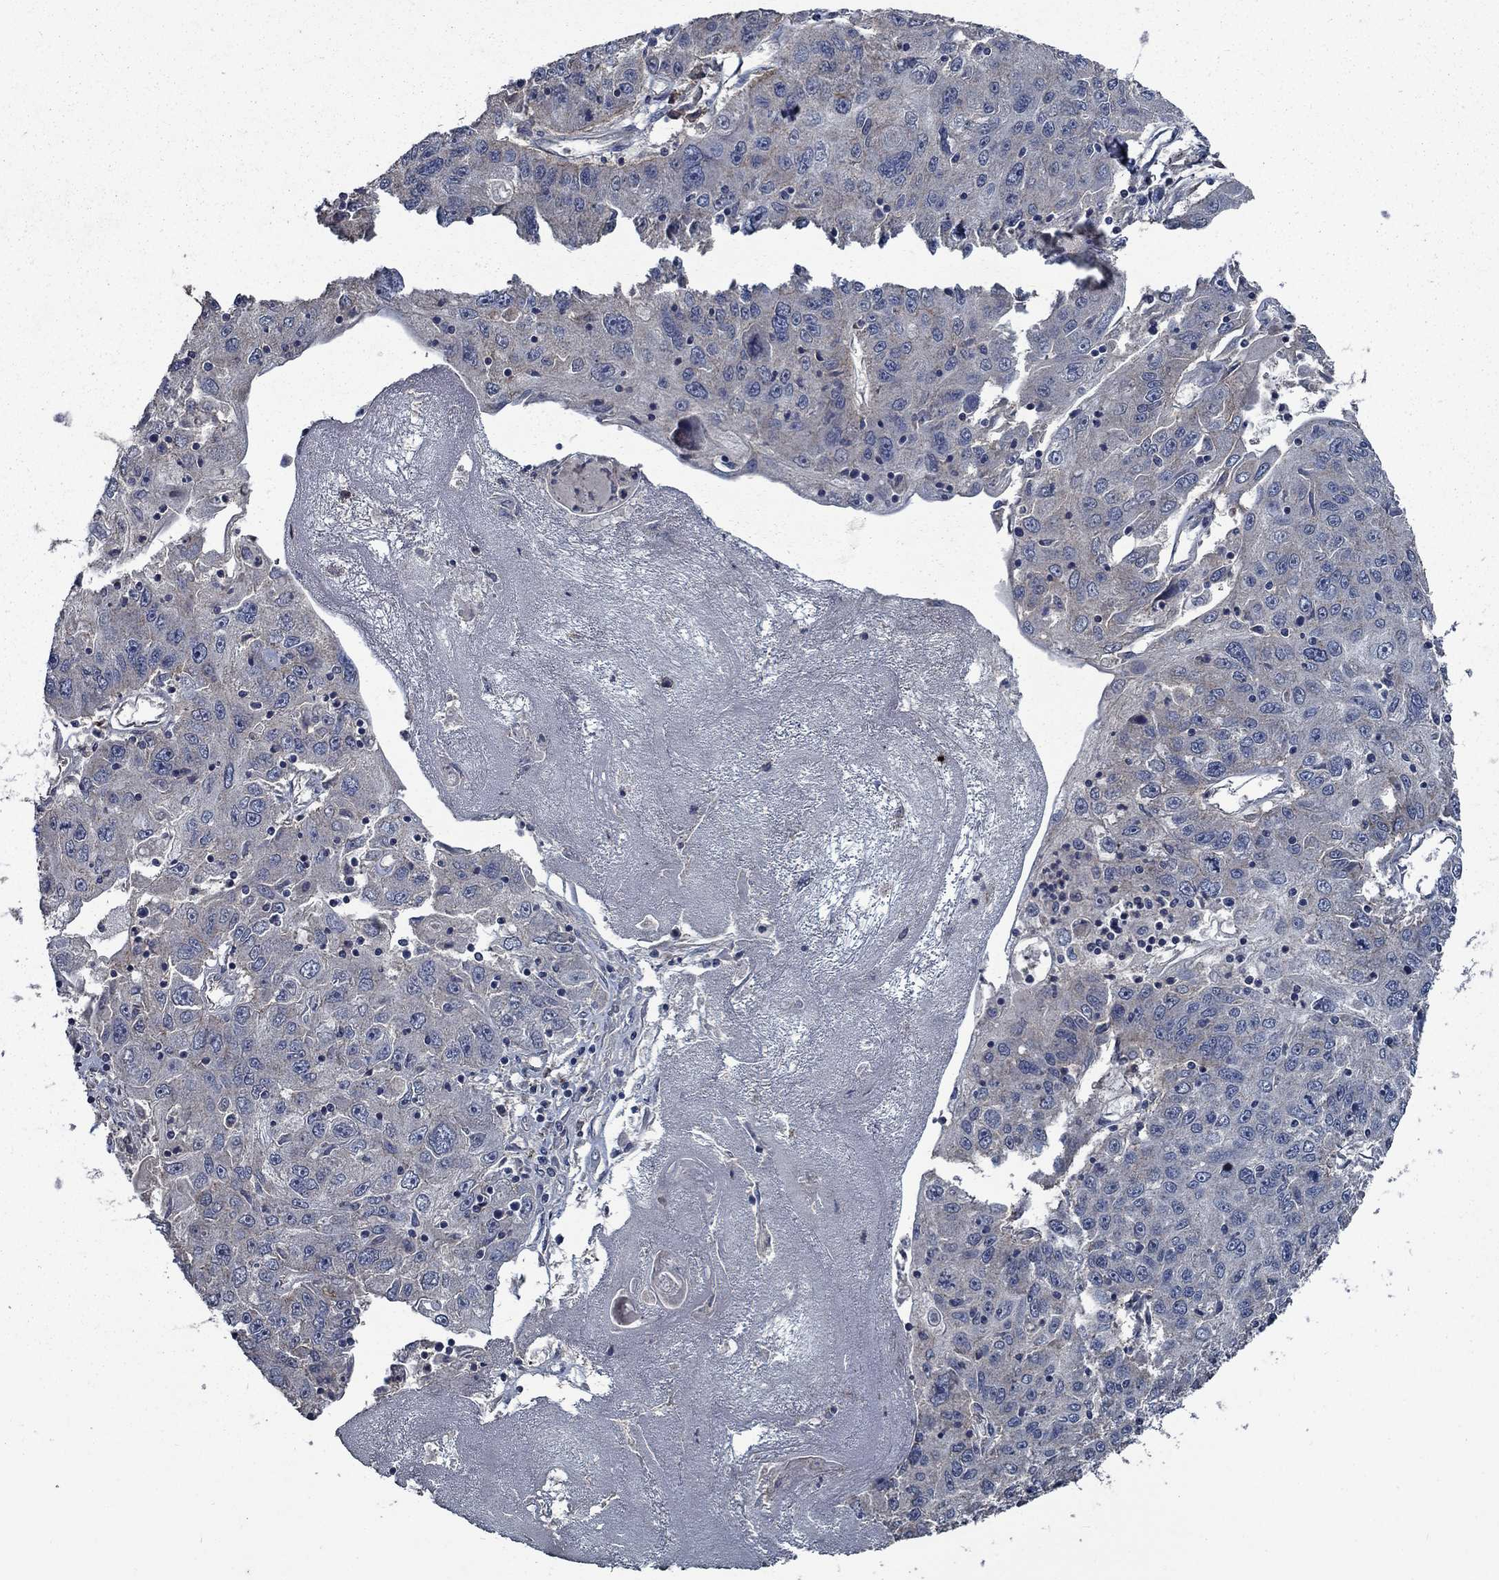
{"staining": {"intensity": "weak", "quantity": "<25%", "location": "cytoplasmic/membranous"}, "tissue": "stomach cancer", "cell_type": "Tumor cells", "image_type": "cancer", "snomed": [{"axis": "morphology", "description": "Adenocarcinoma, NOS"}, {"axis": "topography", "description": "Stomach"}], "caption": "High magnification brightfield microscopy of stomach cancer stained with DAB (3,3'-diaminobenzidine) (brown) and counterstained with hematoxylin (blue): tumor cells show no significant positivity.", "gene": "SLC44A1", "patient": {"sex": "male", "age": 56}}